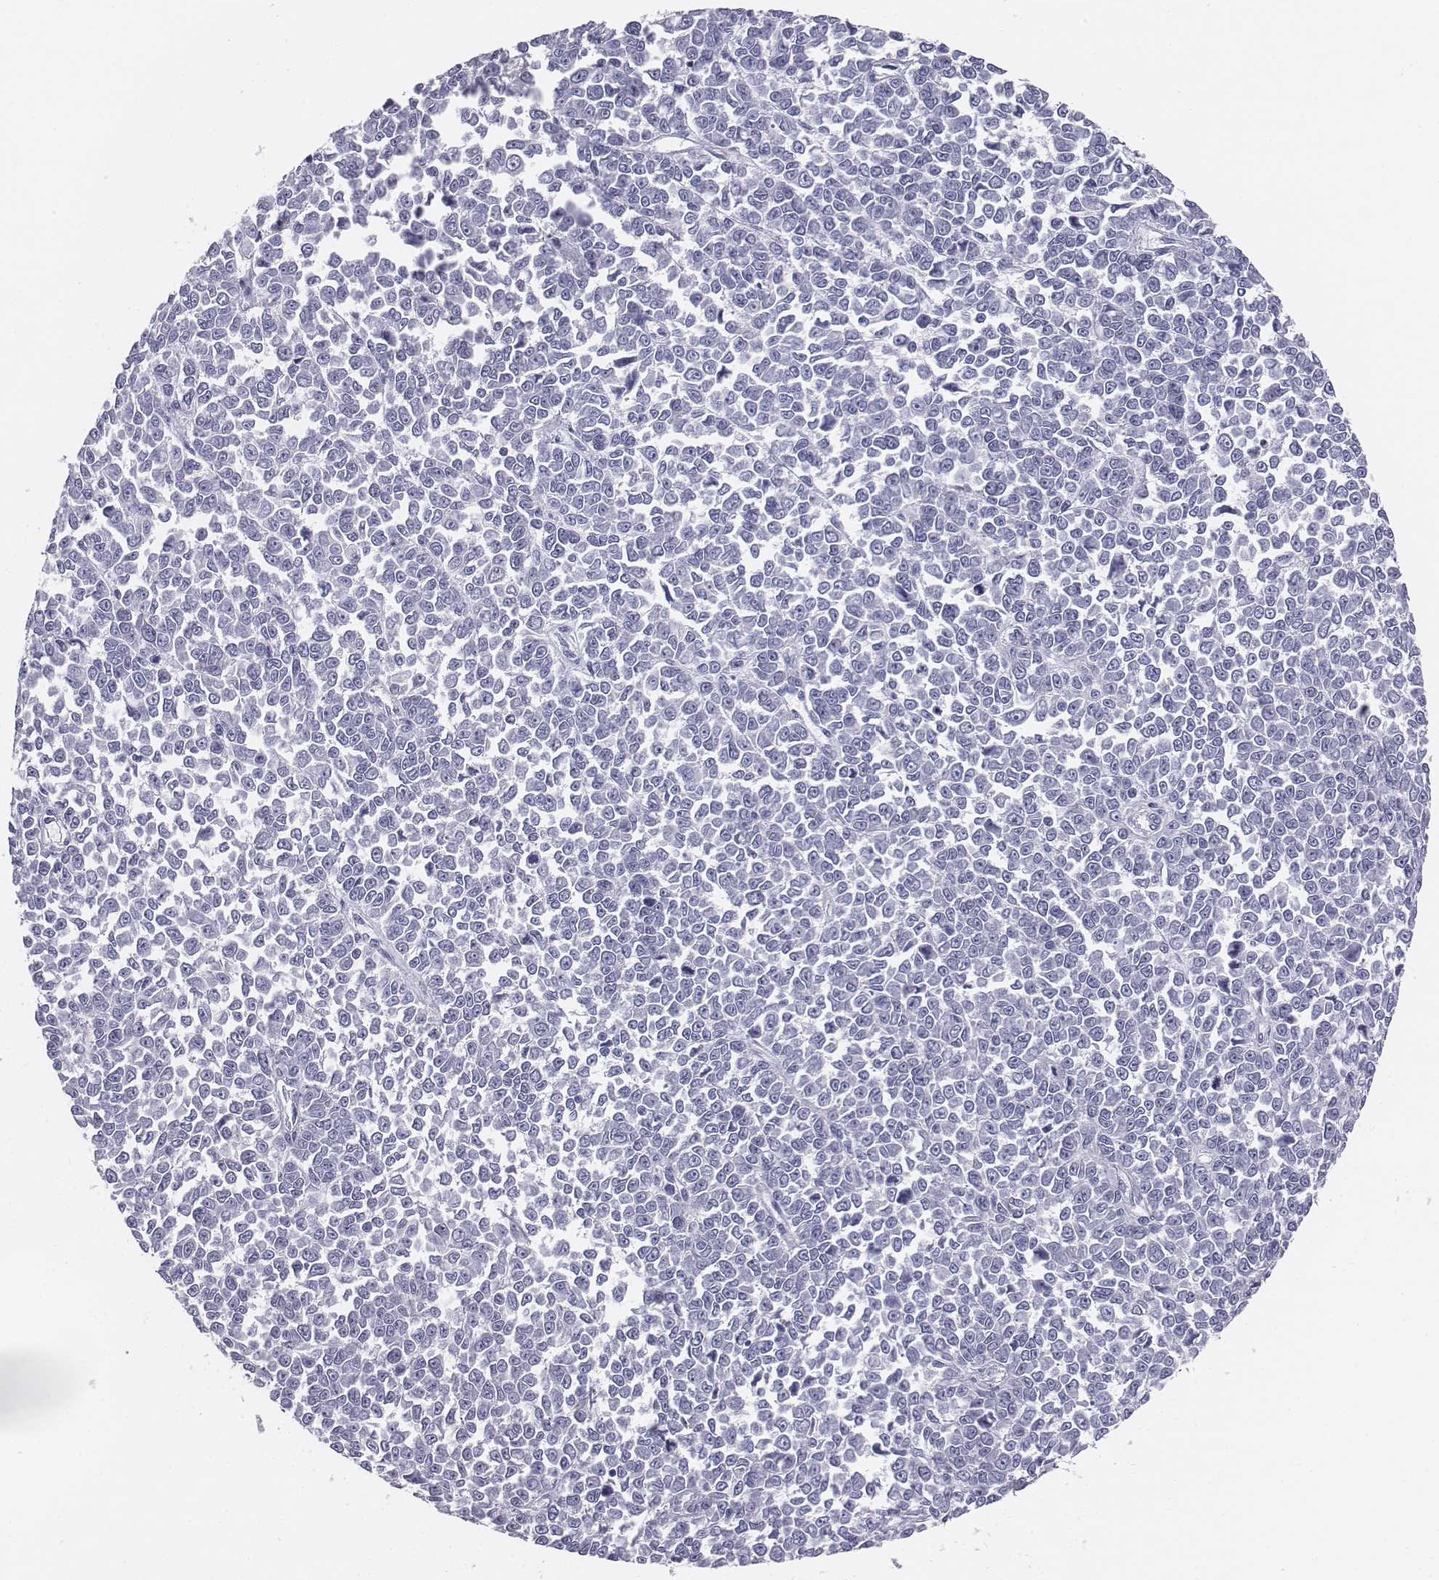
{"staining": {"intensity": "negative", "quantity": "none", "location": "none"}, "tissue": "melanoma", "cell_type": "Tumor cells", "image_type": "cancer", "snomed": [{"axis": "morphology", "description": "Malignant melanoma, NOS"}, {"axis": "topography", "description": "Skin"}], "caption": "An IHC histopathology image of melanoma is shown. There is no staining in tumor cells of melanoma.", "gene": "CHST14", "patient": {"sex": "female", "age": 95}}